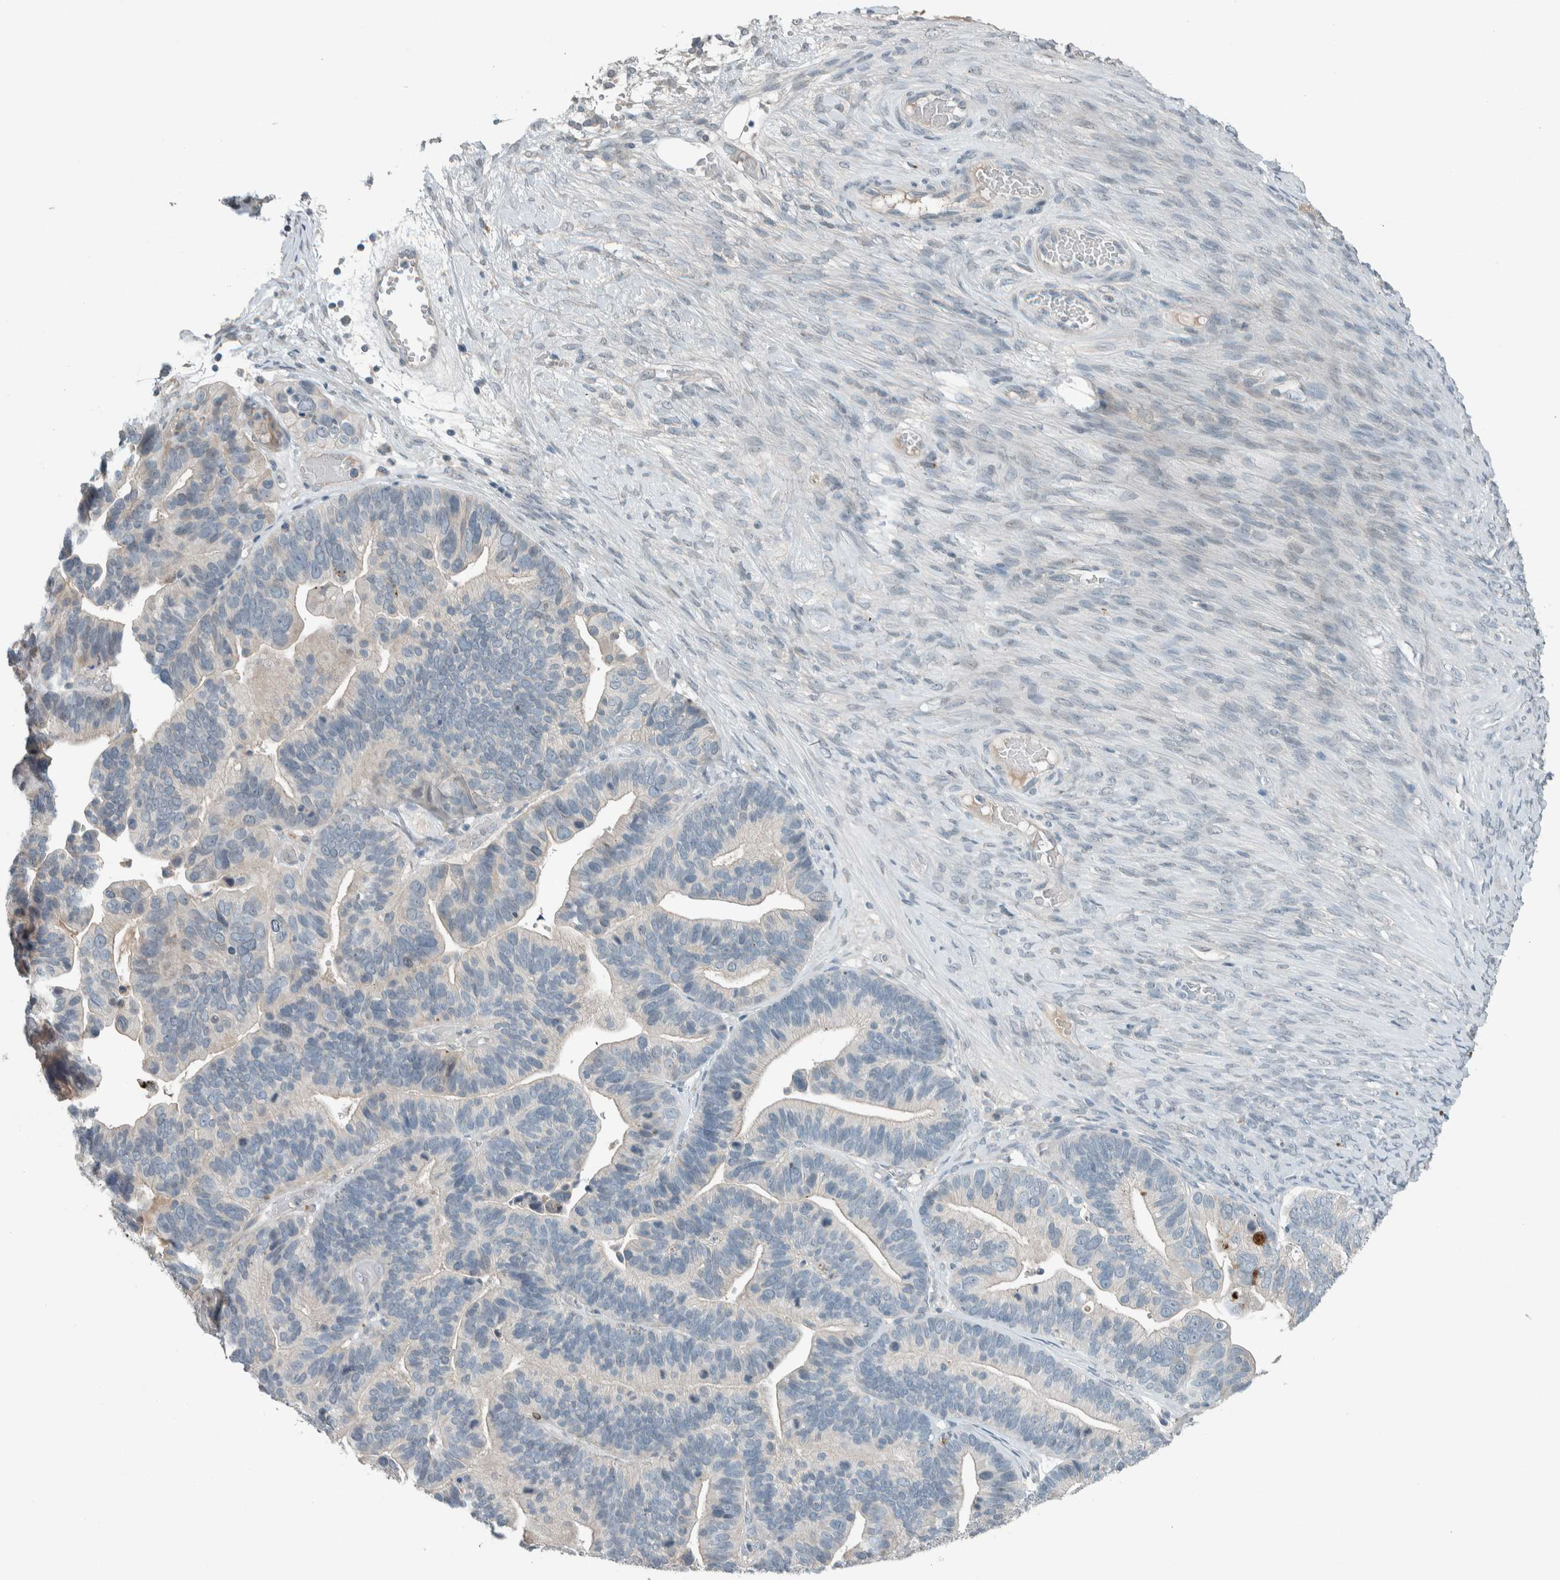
{"staining": {"intensity": "negative", "quantity": "none", "location": "none"}, "tissue": "ovarian cancer", "cell_type": "Tumor cells", "image_type": "cancer", "snomed": [{"axis": "morphology", "description": "Cystadenocarcinoma, serous, NOS"}, {"axis": "topography", "description": "Ovary"}], "caption": "Tumor cells show no significant protein positivity in ovarian cancer (serous cystadenocarcinoma).", "gene": "CERCAM", "patient": {"sex": "female", "age": 56}}